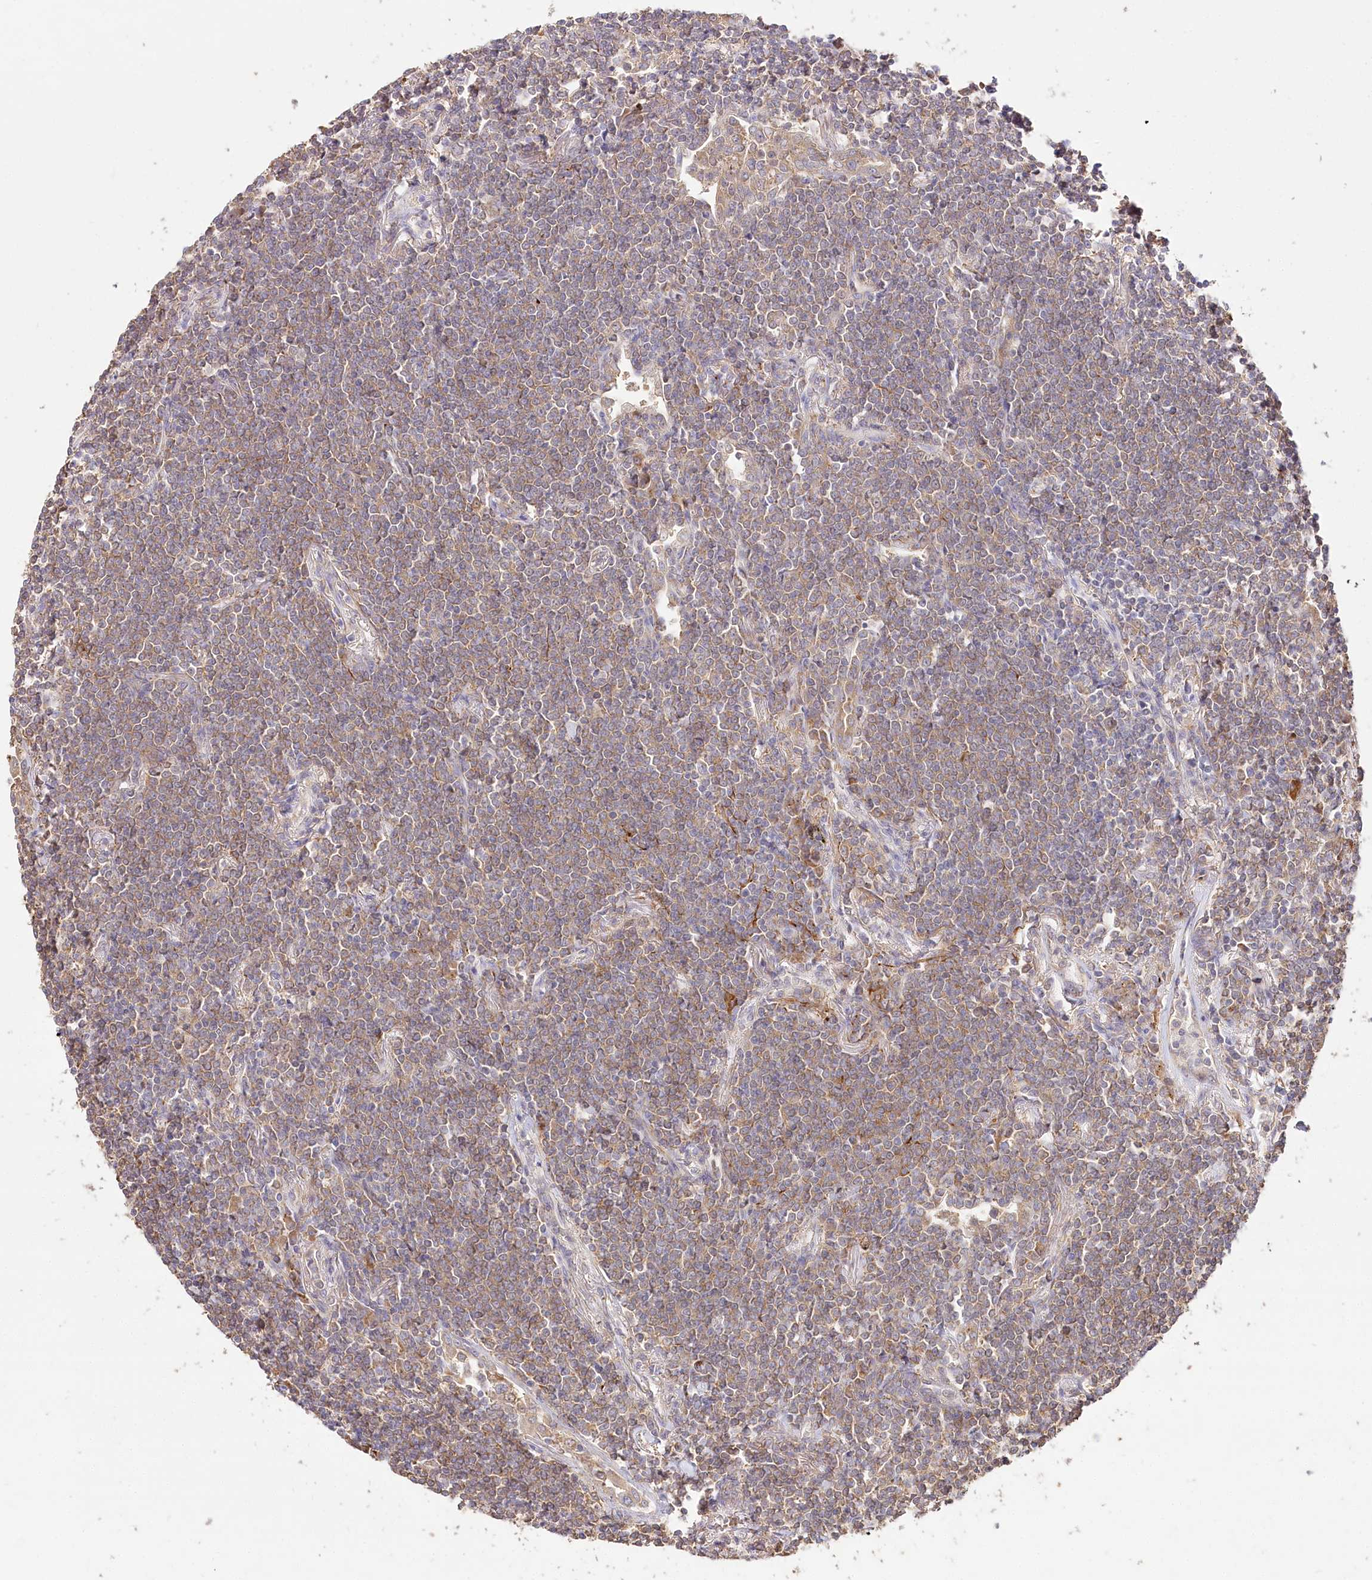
{"staining": {"intensity": "moderate", "quantity": ">75%", "location": "cytoplasmic/membranous"}, "tissue": "lymphoma", "cell_type": "Tumor cells", "image_type": "cancer", "snomed": [{"axis": "morphology", "description": "Malignant lymphoma, non-Hodgkin's type, Low grade"}, {"axis": "topography", "description": "Lung"}], "caption": "Approximately >75% of tumor cells in human lymphoma show moderate cytoplasmic/membranous protein positivity as visualized by brown immunohistochemical staining.", "gene": "DMXL1", "patient": {"sex": "female", "age": 71}}